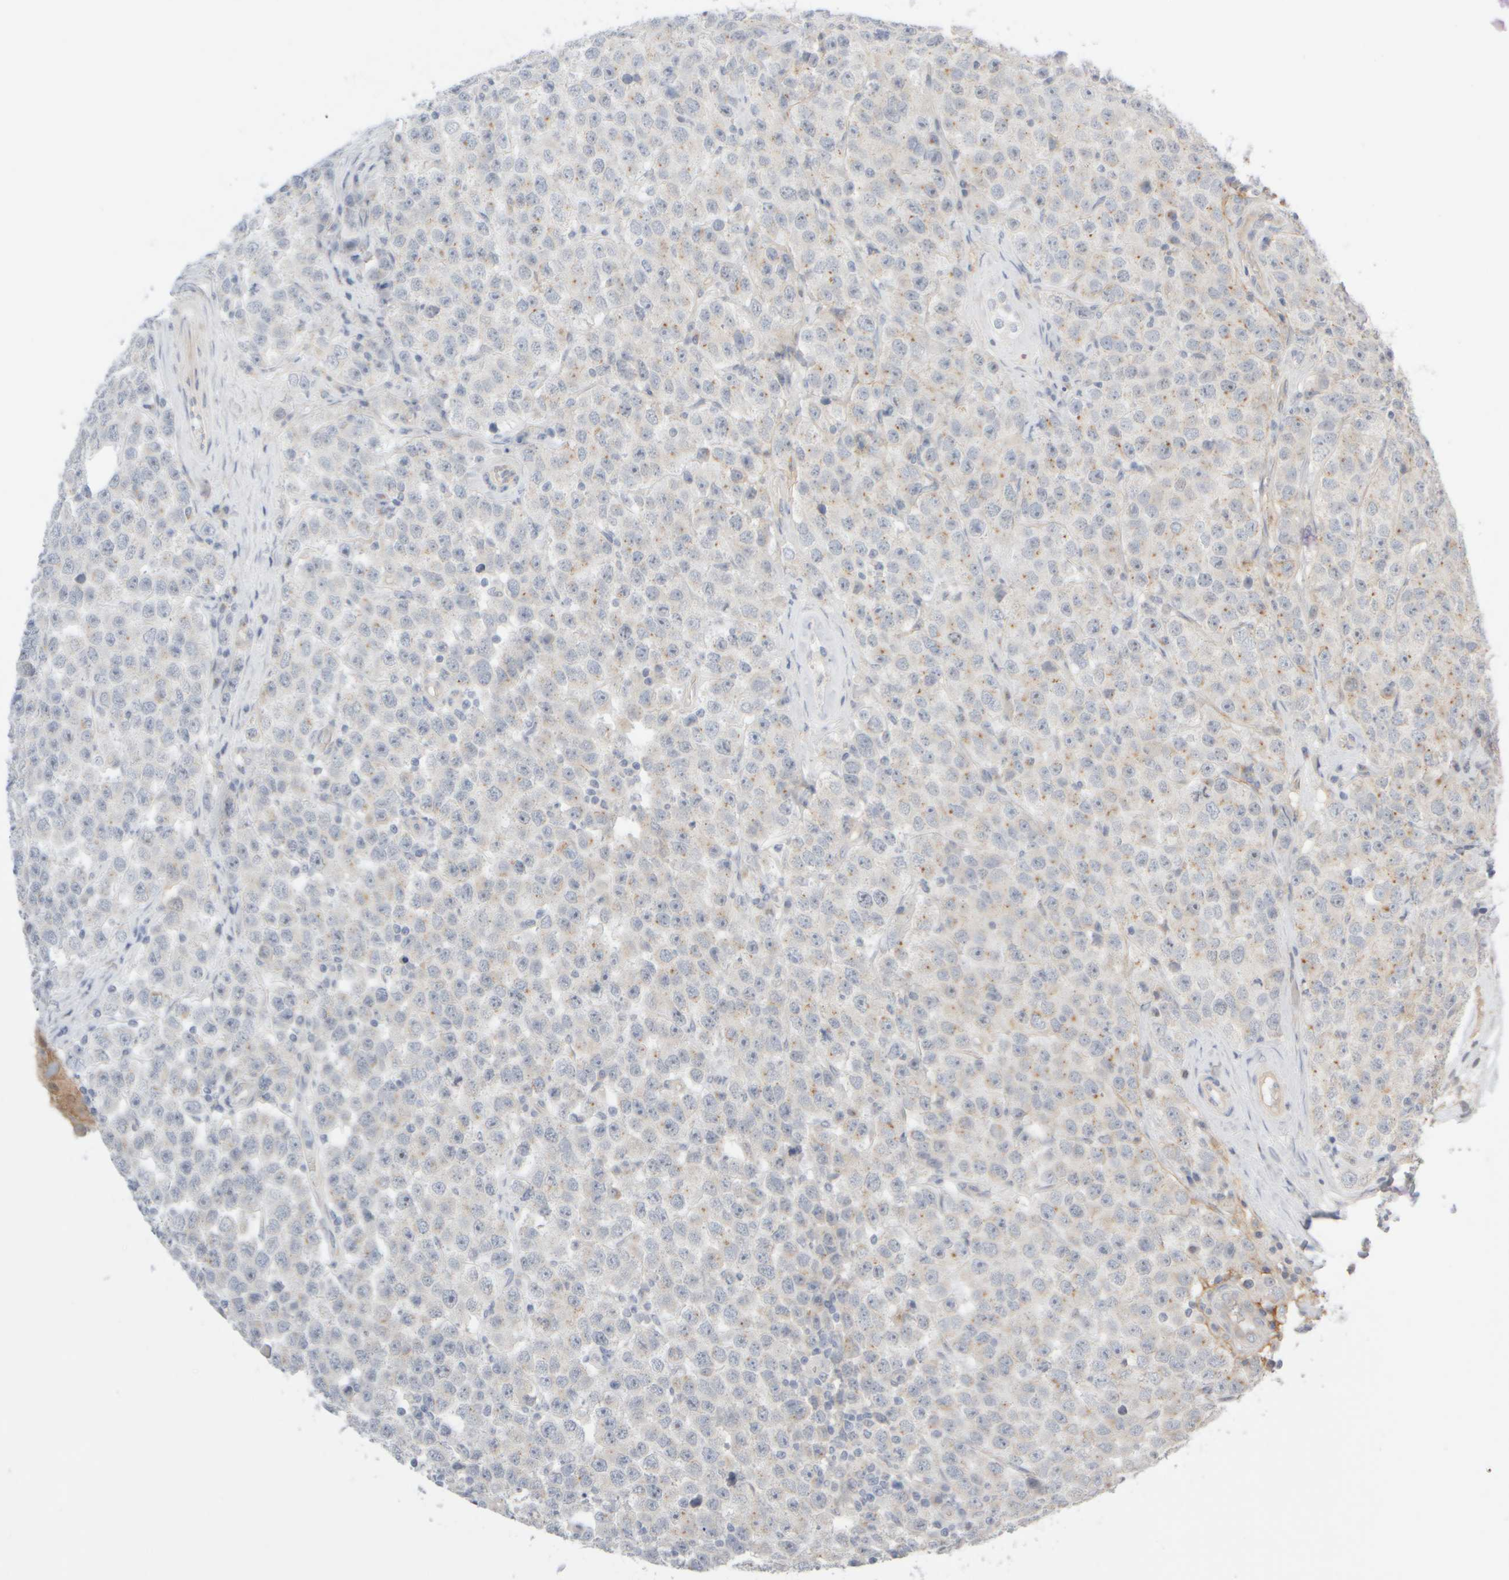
{"staining": {"intensity": "weak", "quantity": "<25%", "location": "cytoplasmic/membranous"}, "tissue": "testis cancer", "cell_type": "Tumor cells", "image_type": "cancer", "snomed": [{"axis": "morphology", "description": "Seminoma, NOS"}, {"axis": "morphology", "description": "Carcinoma, Embryonal, NOS"}, {"axis": "topography", "description": "Testis"}], "caption": "IHC of testis embryonal carcinoma demonstrates no staining in tumor cells.", "gene": "GOPC", "patient": {"sex": "male", "age": 28}}